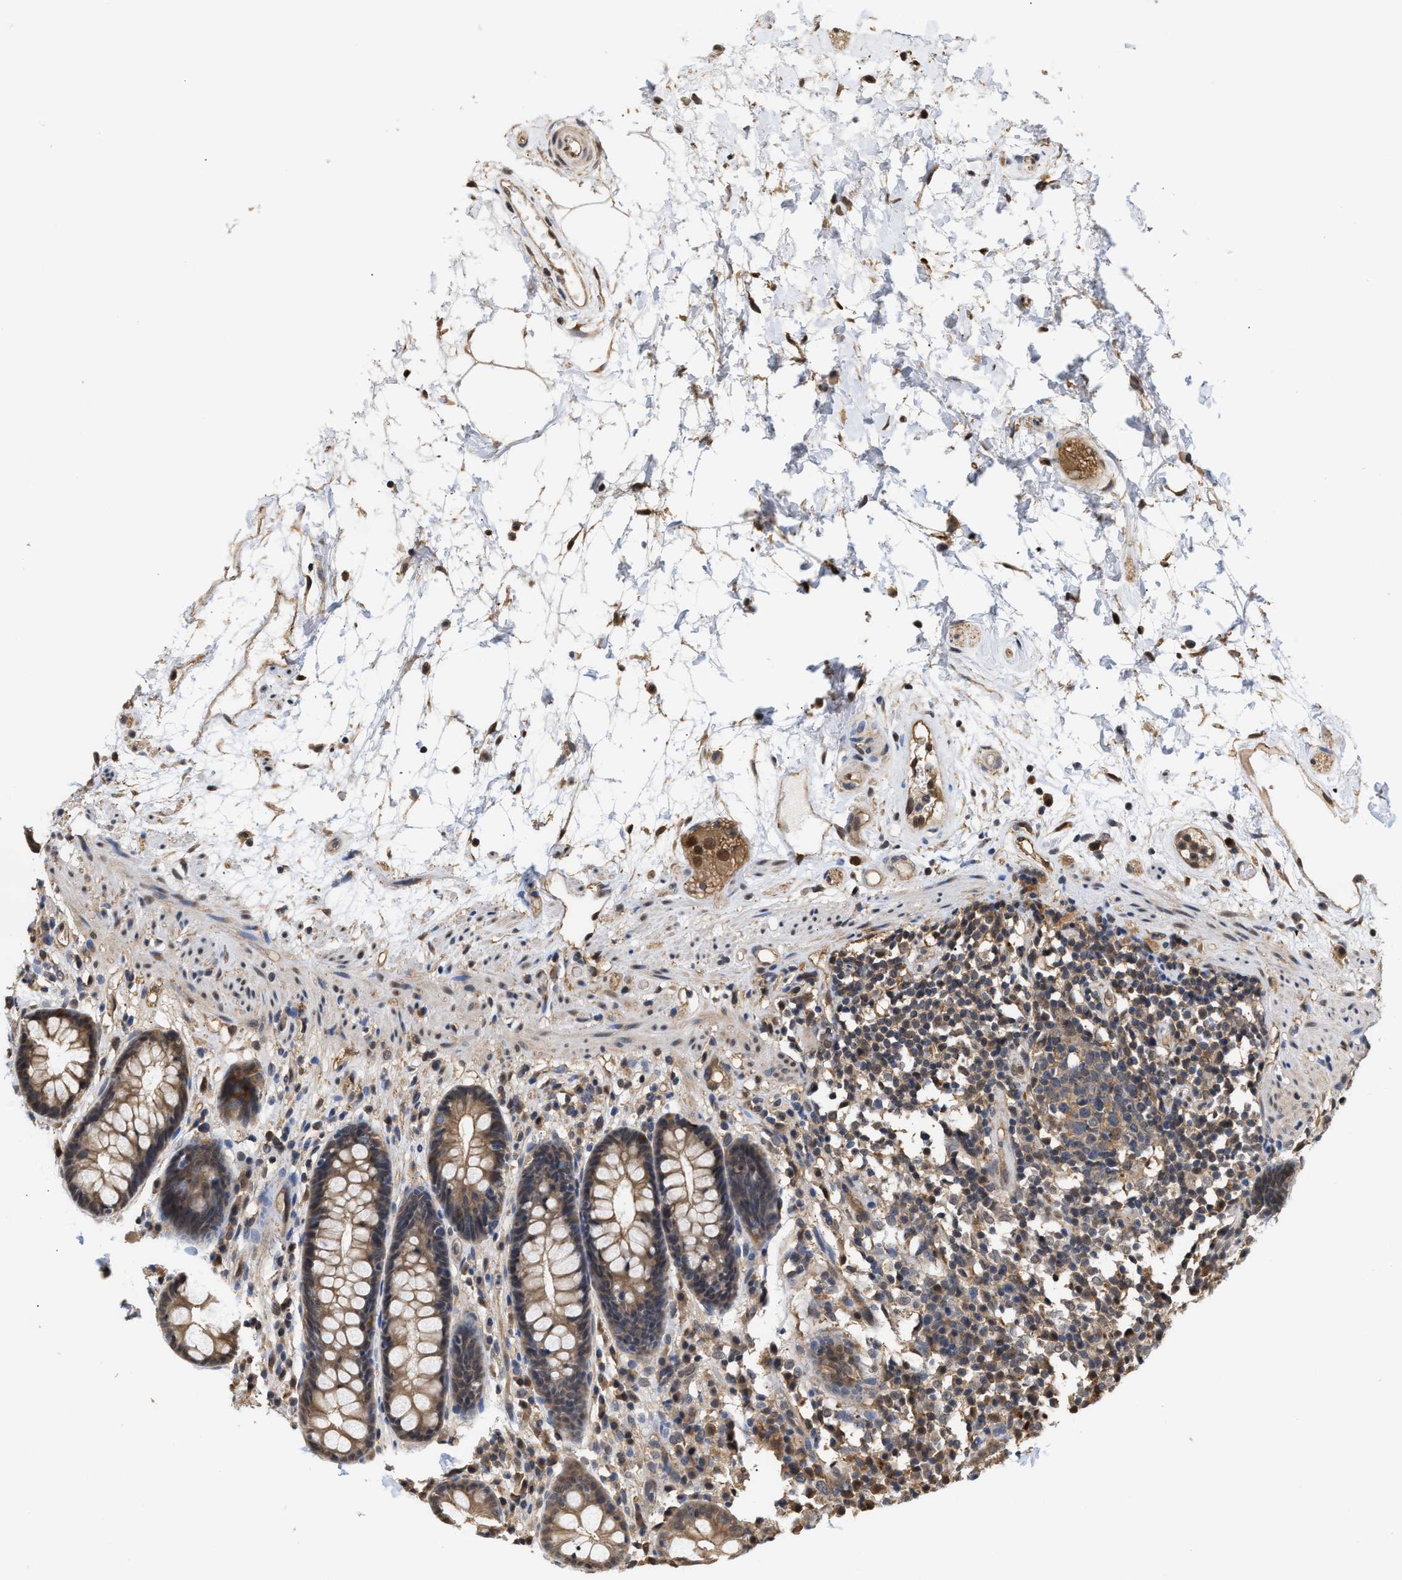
{"staining": {"intensity": "moderate", "quantity": ">75%", "location": "cytoplasmic/membranous,nuclear"}, "tissue": "rectum", "cell_type": "Glandular cells", "image_type": "normal", "snomed": [{"axis": "morphology", "description": "Normal tissue, NOS"}, {"axis": "topography", "description": "Rectum"}], "caption": "Brown immunohistochemical staining in normal rectum exhibits moderate cytoplasmic/membranous,nuclear staining in about >75% of glandular cells.", "gene": "SCAI", "patient": {"sex": "male", "age": 64}}